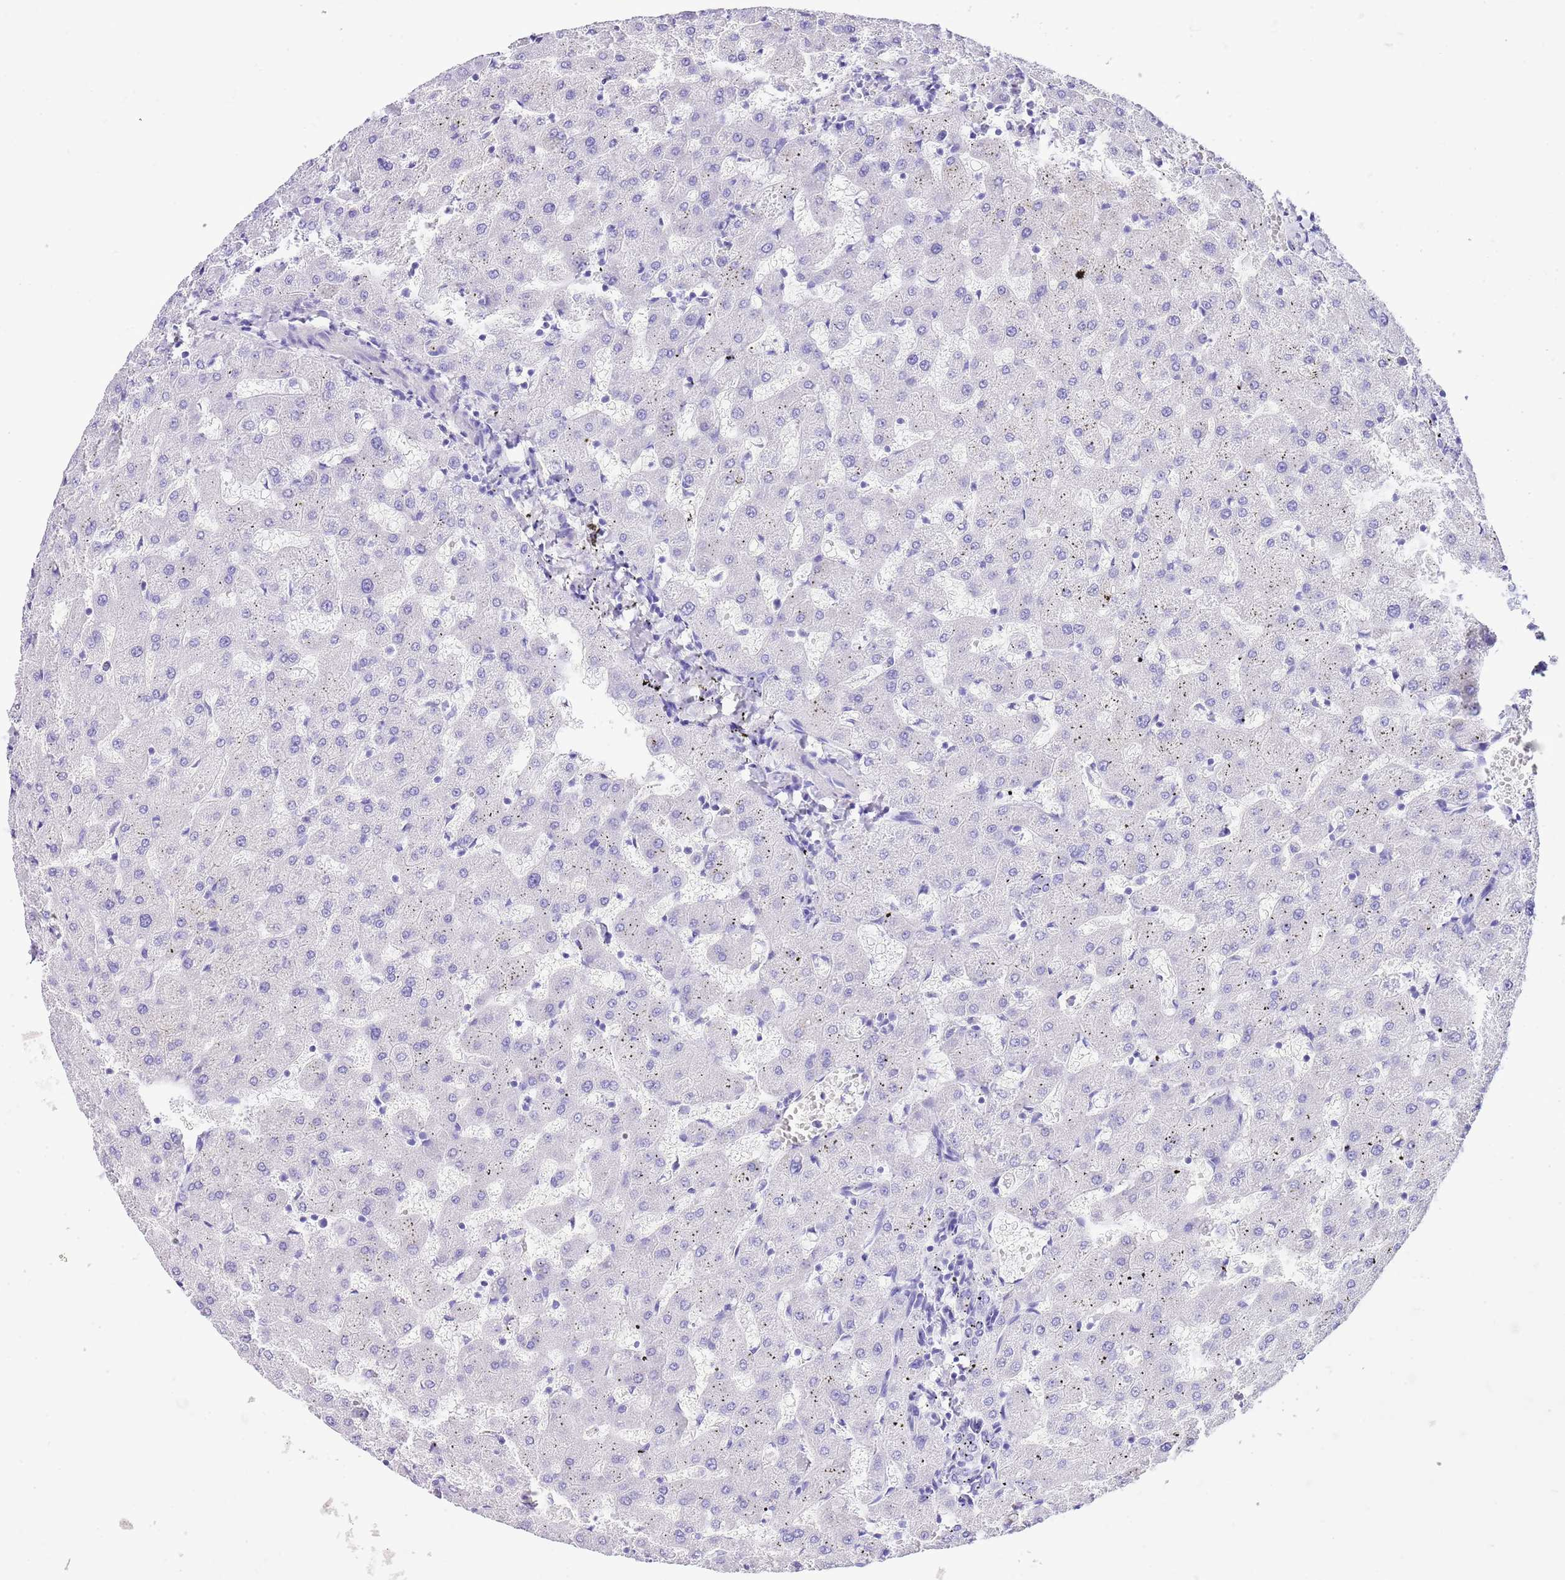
{"staining": {"intensity": "negative", "quantity": "none", "location": "none"}, "tissue": "liver", "cell_type": "Cholangiocytes", "image_type": "normal", "snomed": [{"axis": "morphology", "description": "Normal tissue, NOS"}, {"axis": "topography", "description": "Liver"}], "caption": "This is an immunohistochemistry histopathology image of benign human liver. There is no expression in cholangiocytes.", "gene": "KCNC1", "patient": {"sex": "female", "age": 63}}